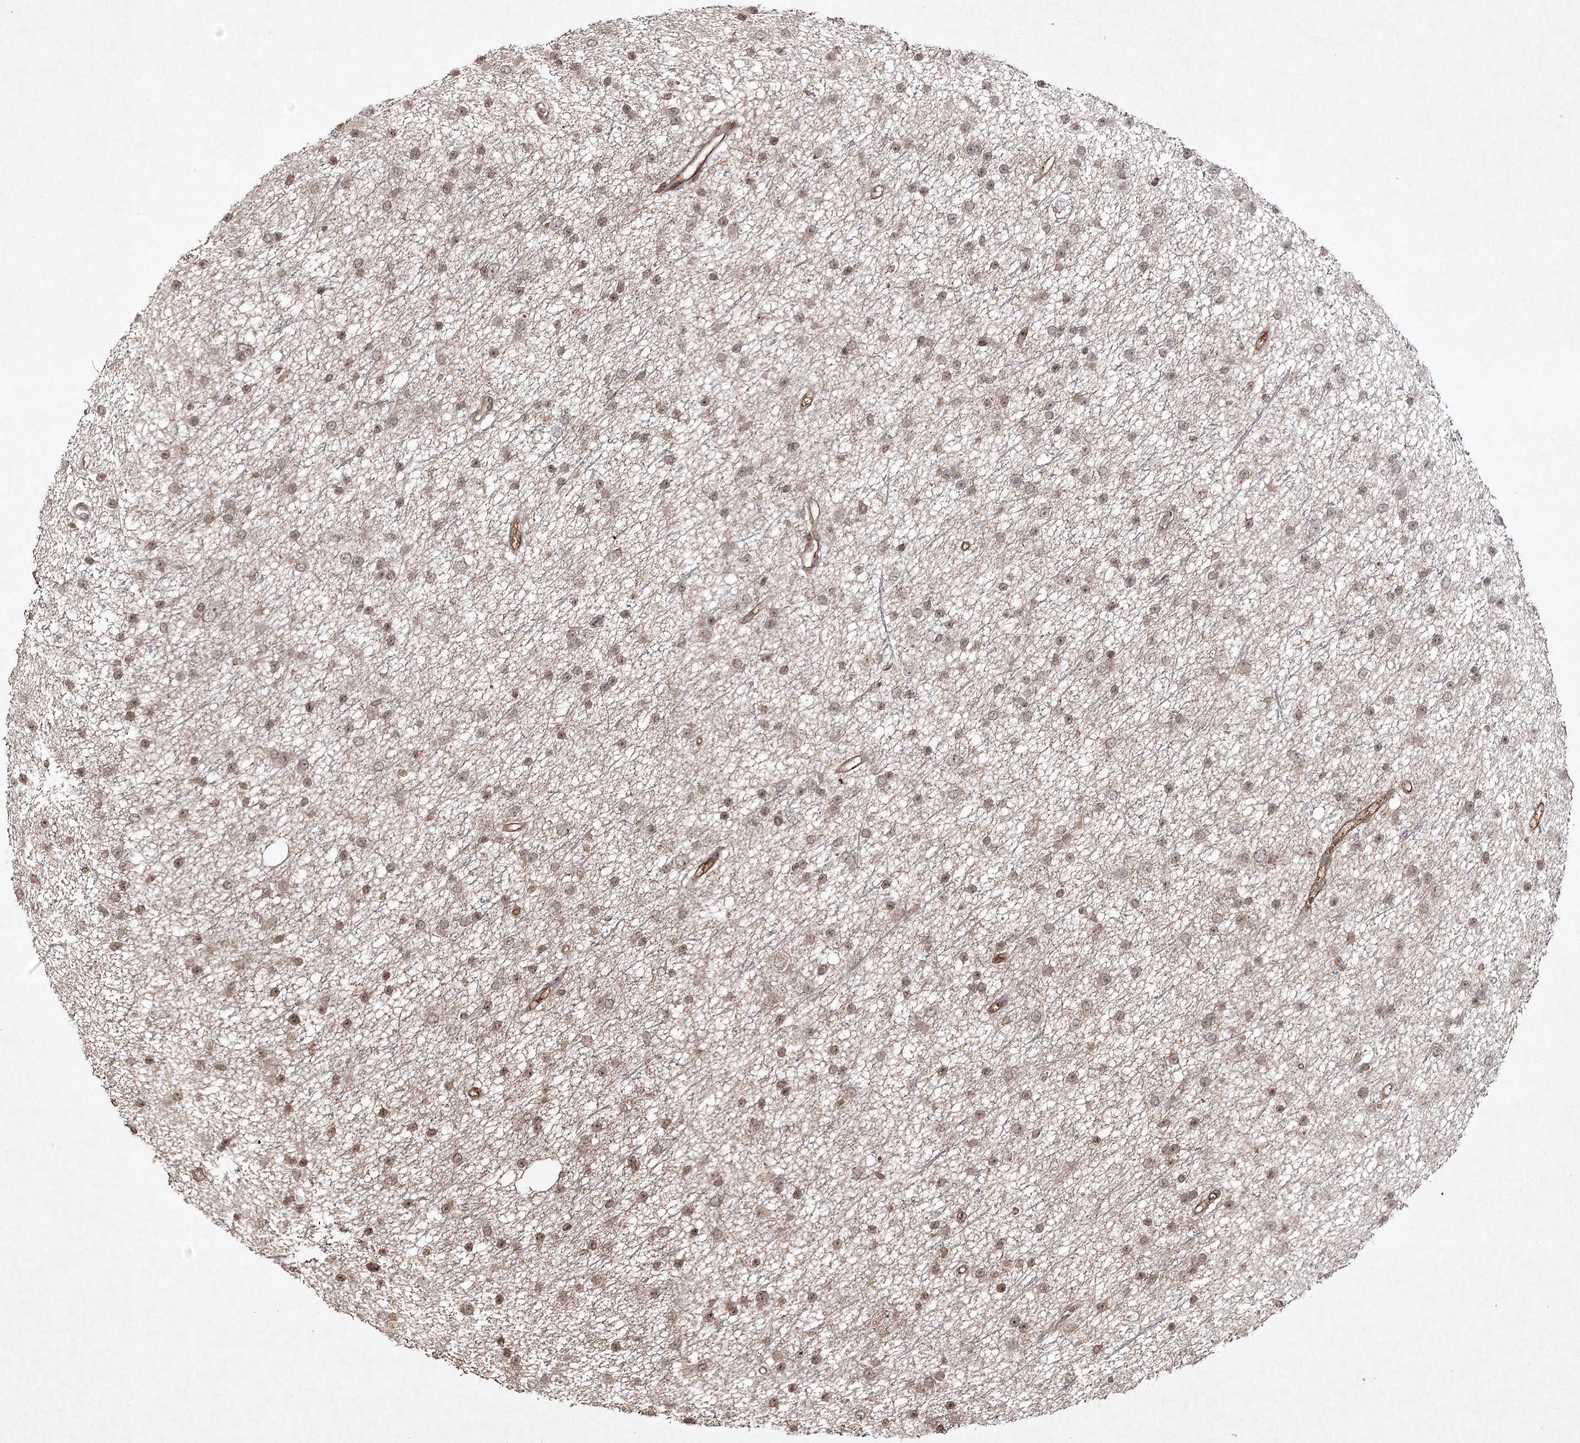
{"staining": {"intensity": "weak", "quantity": "25%-75%", "location": "cytoplasmic/membranous"}, "tissue": "glioma", "cell_type": "Tumor cells", "image_type": "cancer", "snomed": [{"axis": "morphology", "description": "Glioma, malignant, Low grade"}, {"axis": "topography", "description": "Cerebral cortex"}], "caption": "This histopathology image demonstrates immunohistochemistry staining of low-grade glioma (malignant), with low weak cytoplasmic/membranous staining in approximately 25%-75% of tumor cells.", "gene": "CYP2B6", "patient": {"sex": "female", "age": 39}}